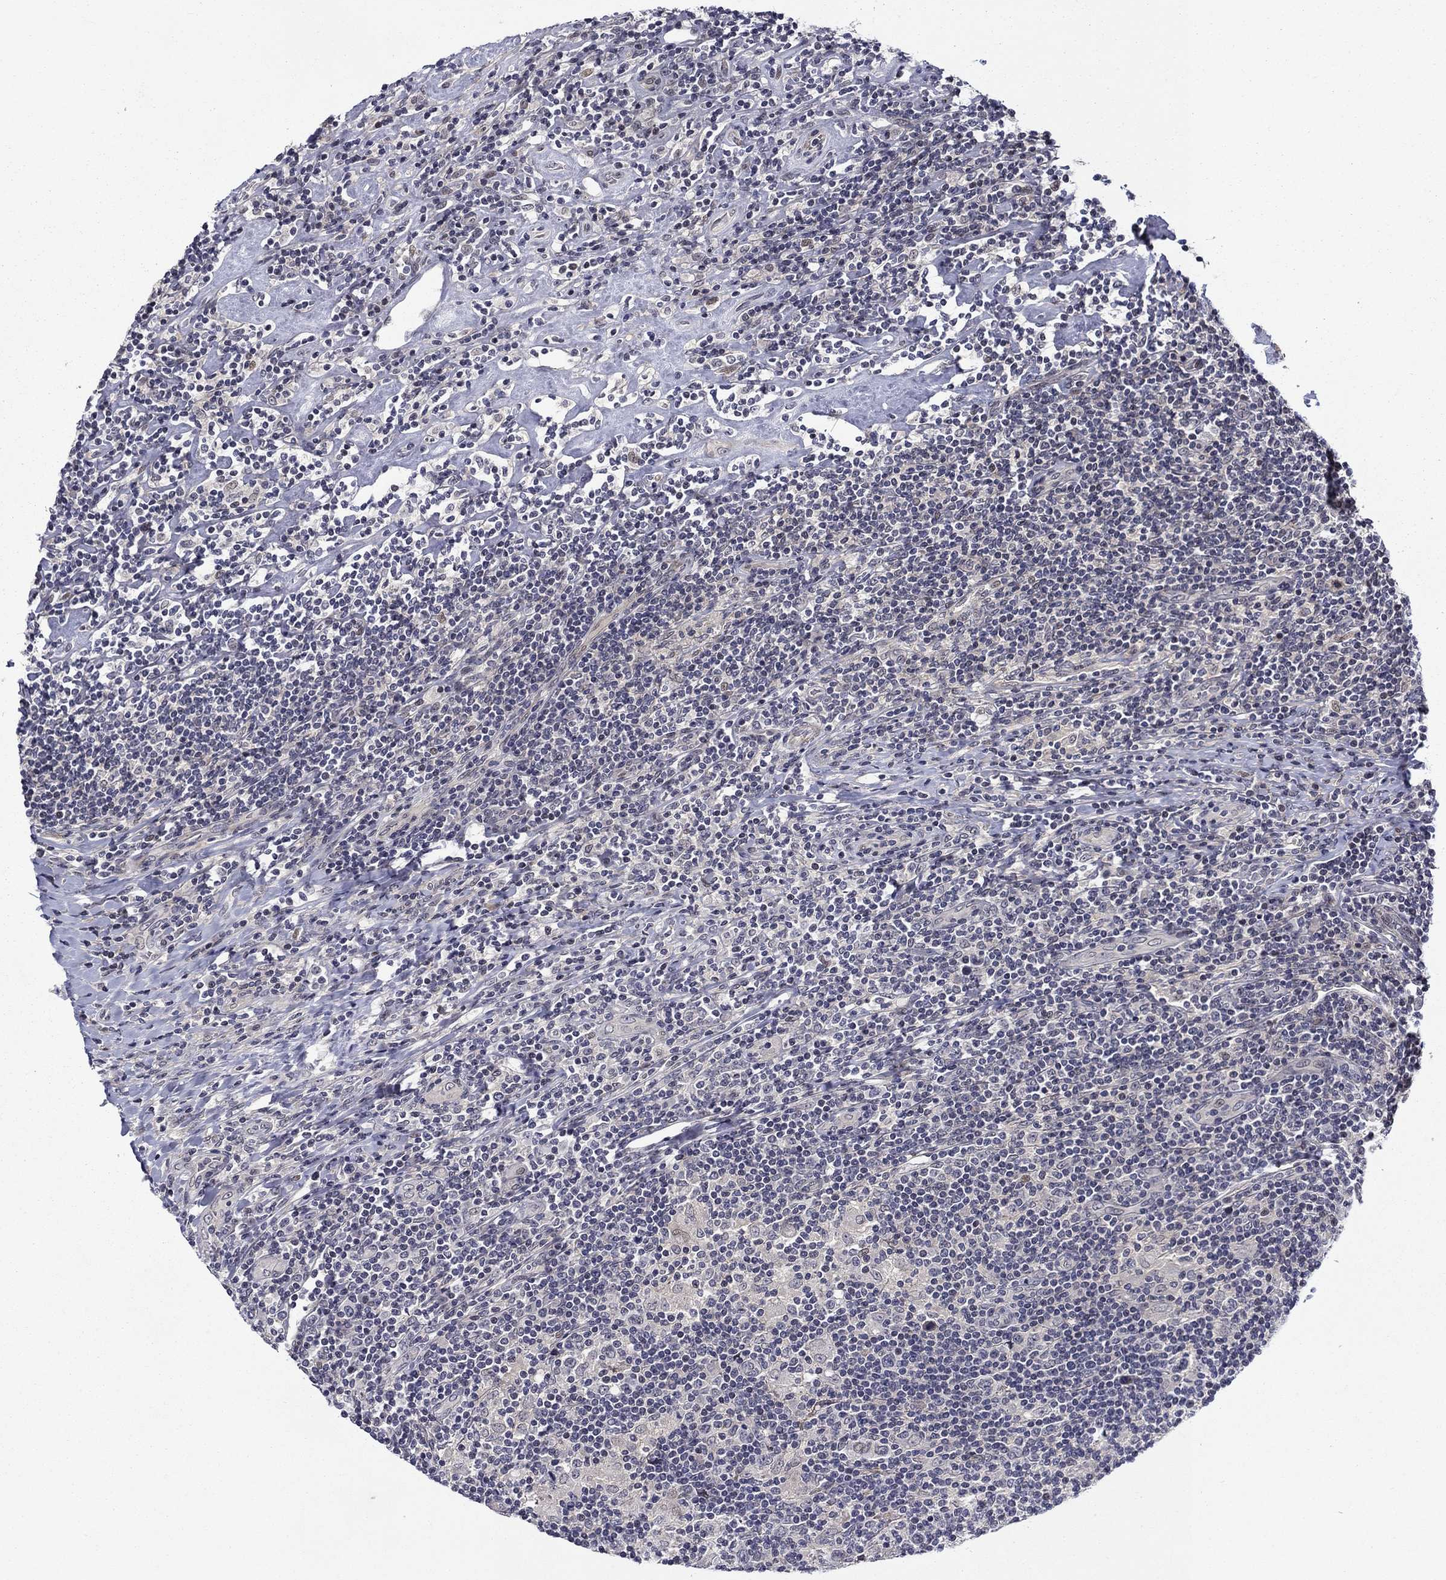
{"staining": {"intensity": "negative", "quantity": "none", "location": "none"}, "tissue": "lymphoma", "cell_type": "Tumor cells", "image_type": "cancer", "snomed": [{"axis": "morphology", "description": "Hodgkin's disease, NOS"}, {"axis": "topography", "description": "Lymph node"}], "caption": "Human lymphoma stained for a protein using immunohistochemistry reveals no expression in tumor cells.", "gene": "B3GAT1", "patient": {"sex": "male", "age": 40}}